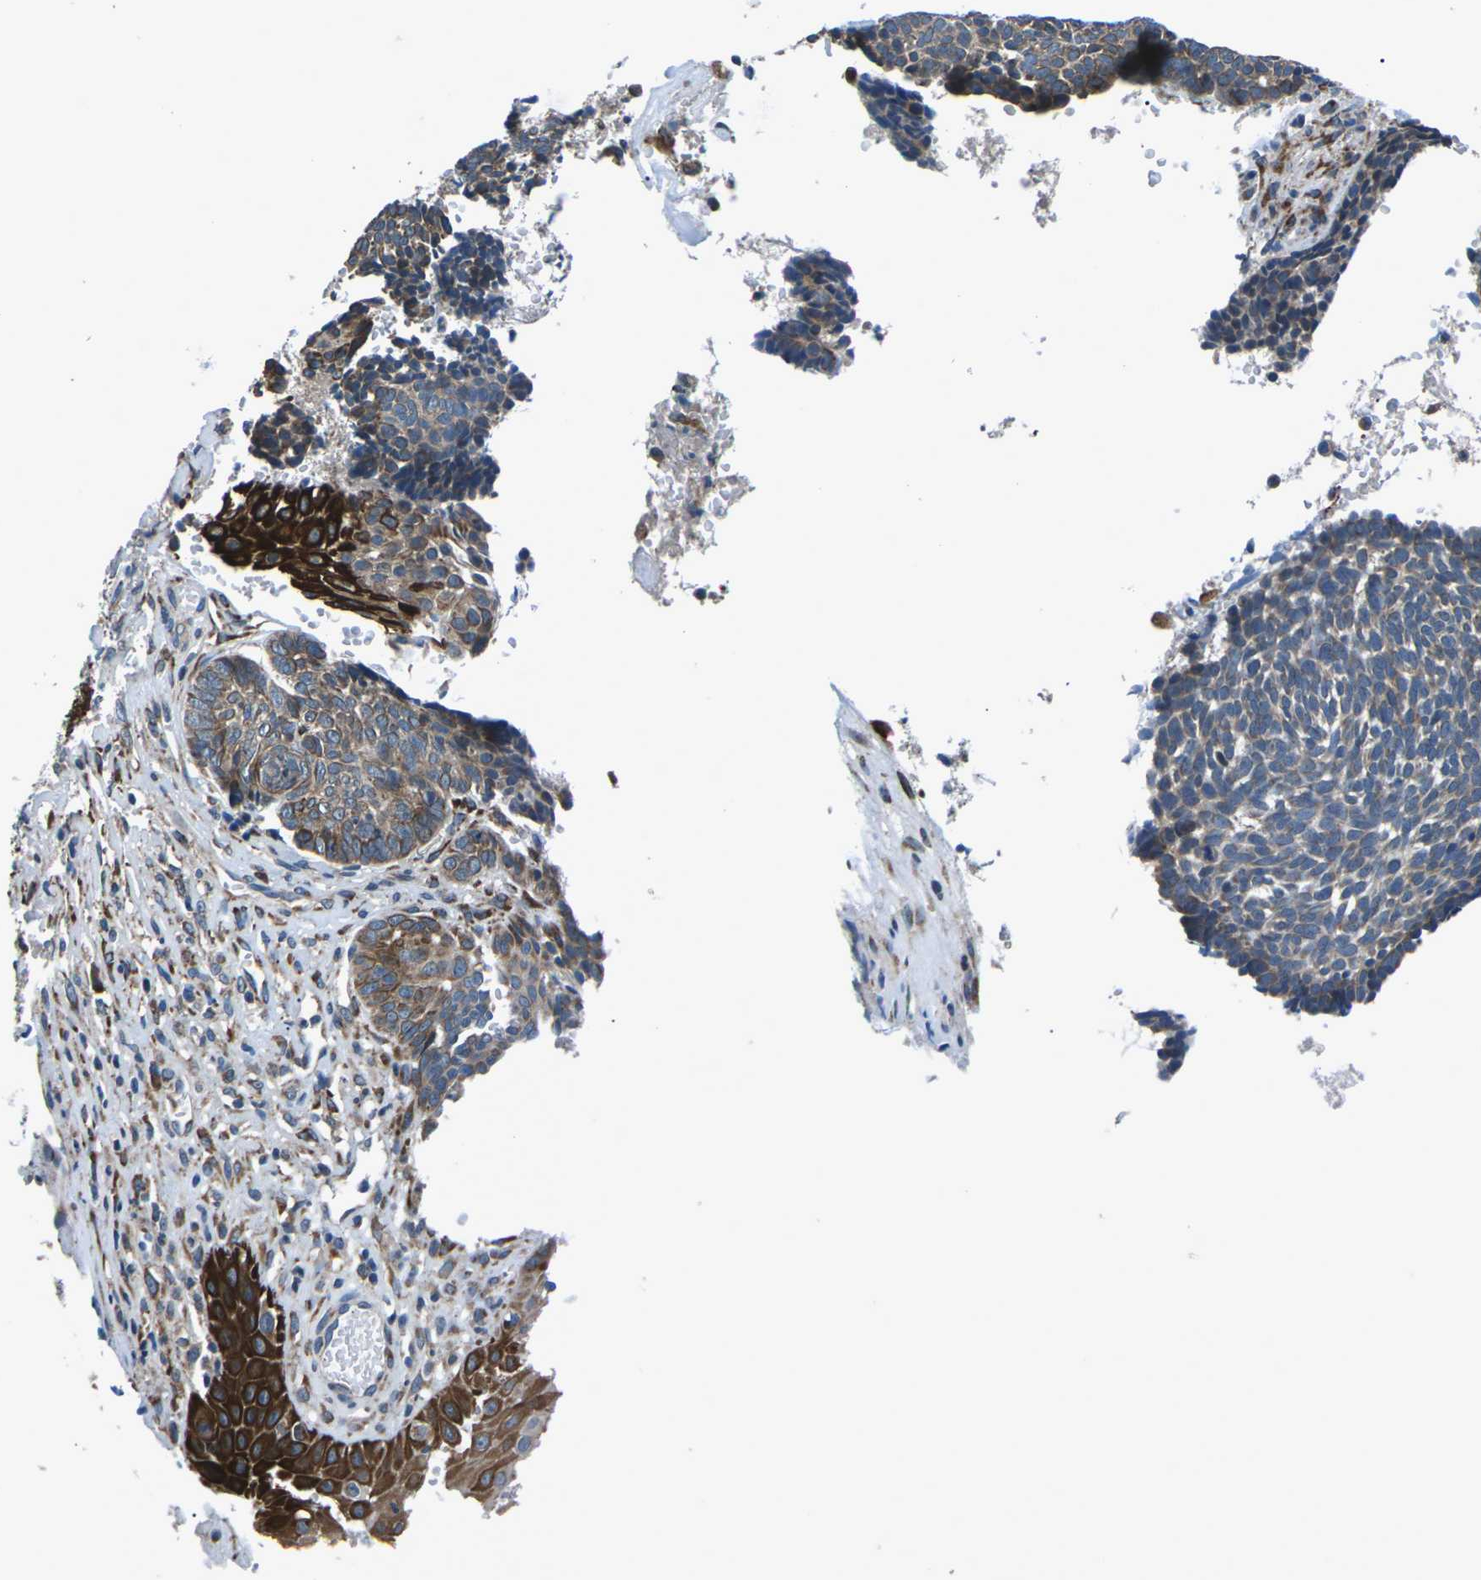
{"staining": {"intensity": "moderate", "quantity": "25%-75%", "location": "cytoplasmic/membranous"}, "tissue": "skin cancer", "cell_type": "Tumor cells", "image_type": "cancer", "snomed": [{"axis": "morphology", "description": "Basal cell carcinoma"}, {"axis": "topography", "description": "Skin"}], "caption": "A brown stain labels moderate cytoplasmic/membranous positivity of a protein in skin cancer (basal cell carcinoma) tumor cells. (DAB IHC, brown staining for protein, blue staining for nuclei).", "gene": "GABRP", "patient": {"sex": "male", "age": 84}}